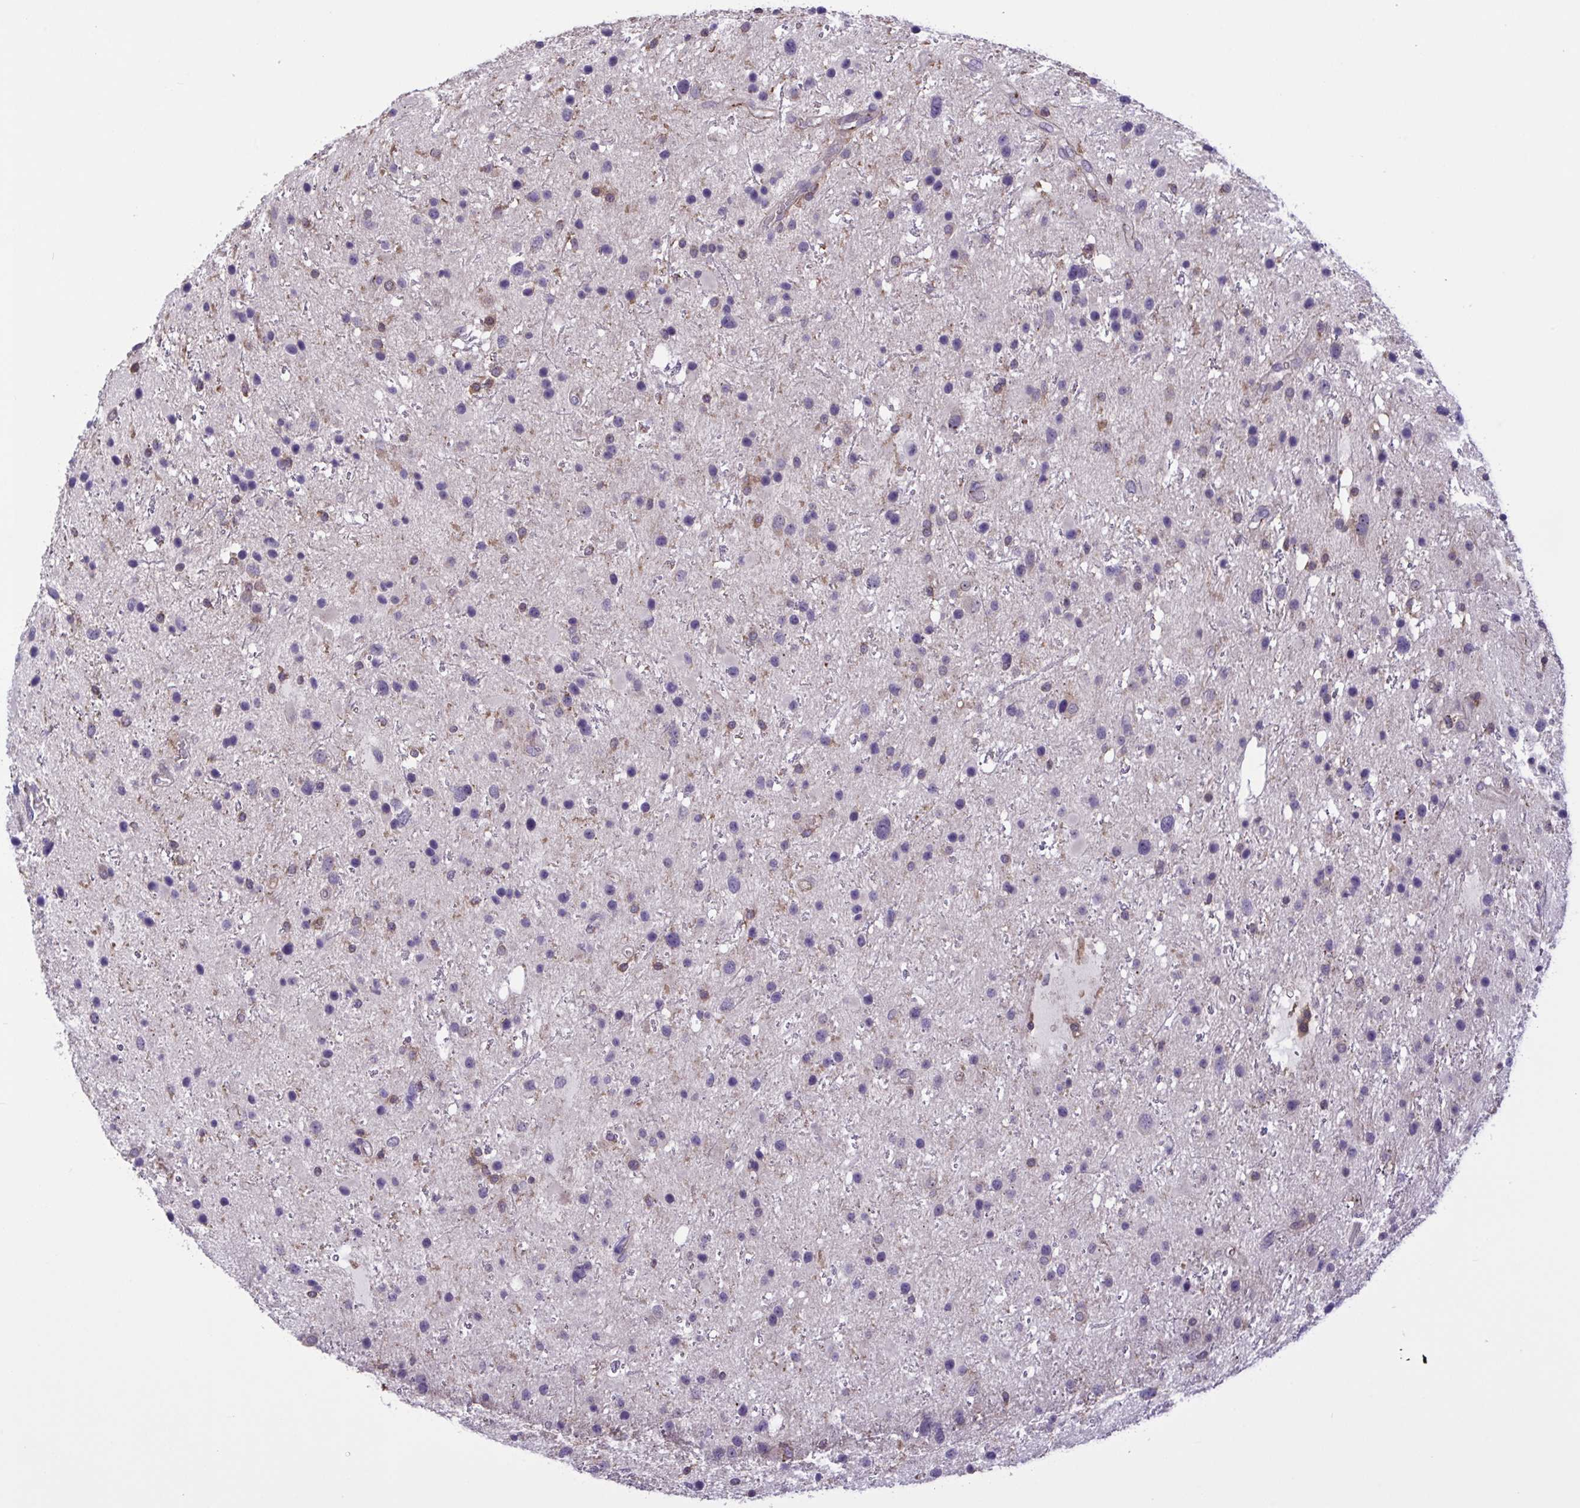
{"staining": {"intensity": "negative", "quantity": "none", "location": "none"}, "tissue": "glioma", "cell_type": "Tumor cells", "image_type": "cancer", "snomed": [{"axis": "morphology", "description": "Glioma, malignant, Low grade"}, {"axis": "topography", "description": "Brain"}], "caption": "Tumor cells show no significant expression in glioma. (DAB immunohistochemistry (IHC) with hematoxylin counter stain).", "gene": "CD101", "patient": {"sex": "female", "age": 32}}